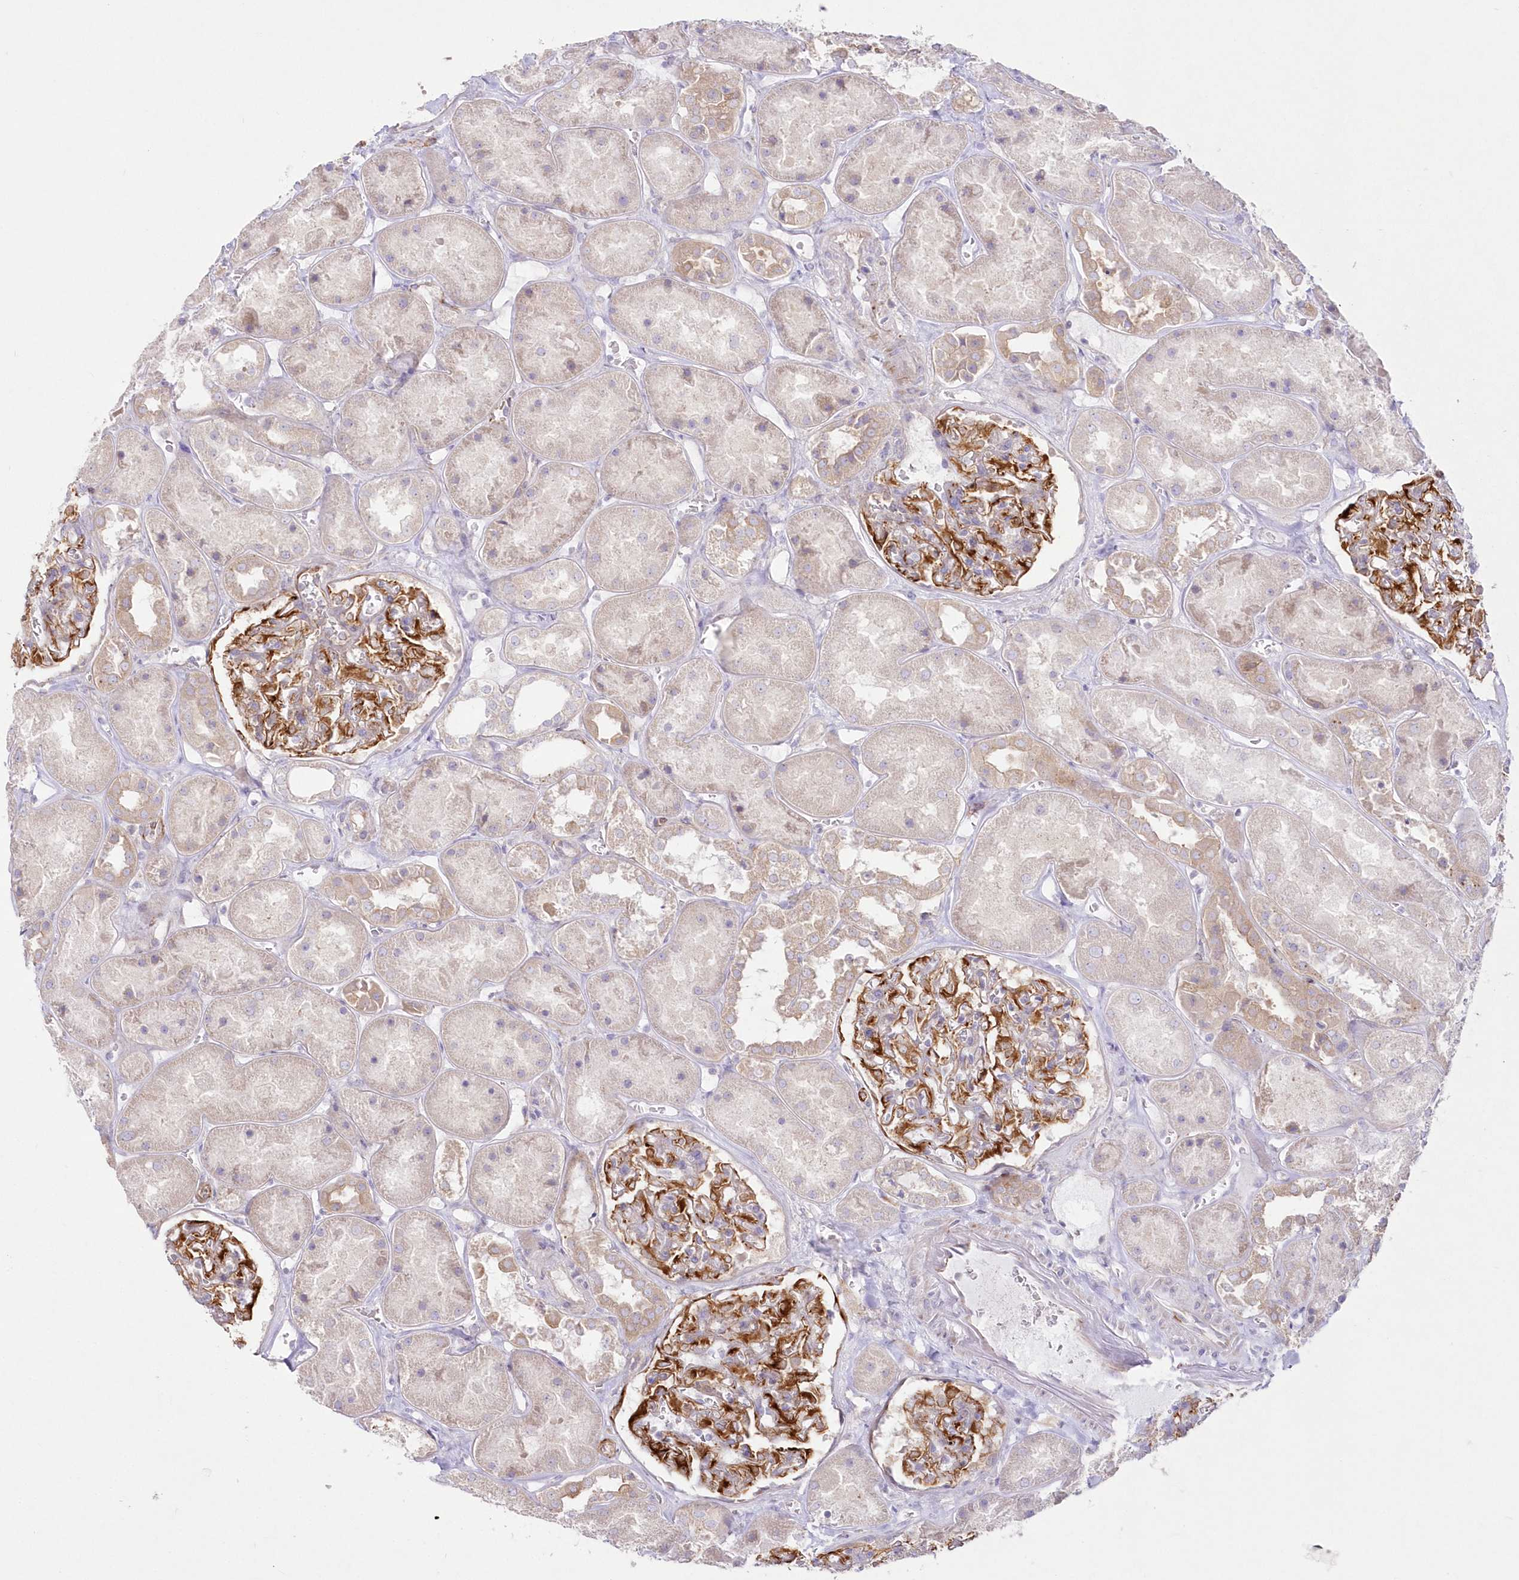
{"staining": {"intensity": "strong", "quantity": "<25%", "location": "cytoplasmic/membranous"}, "tissue": "kidney", "cell_type": "Cells in glomeruli", "image_type": "normal", "snomed": [{"axis": "morphology", "description": "Normal tissue, NOS"}, {"axis": "topography", "description": "Kidney"}], "caption": "IHC micrograph of normal kidney: human kidney stained using immunohistochemistry (IHC) reveals medium levels of strong protein expression localized specifically in the cytoplasmic/membranous of cells in glomeruli, appearing as a cytoplasmic/membranous brown color.", "gene": "ZNF843", "patient": {"sex": "male", "age": 70}}